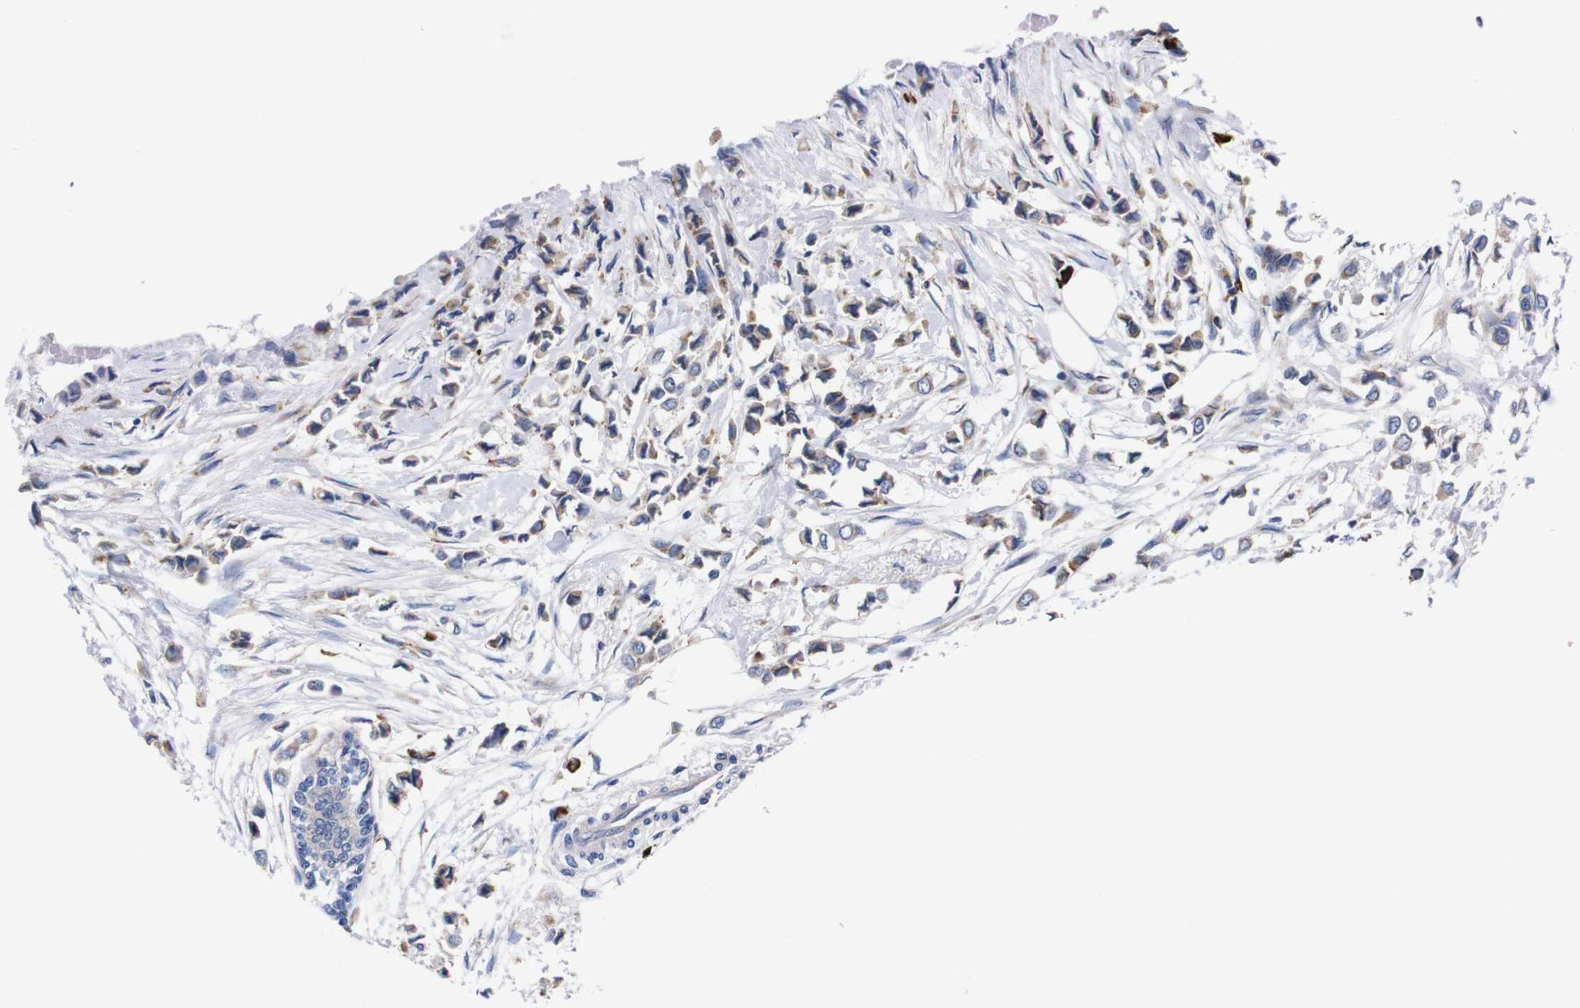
{"staining": {"intensity": "weak", "quantity": "<25%", "location": "cytoplasmic/membranous"}, "tissue": "breast cancer", "cell_type": "Tumor cells", "image_type": "cancer", "snomed": [{"axis": "morphology", "description": "Lobular carcinoma"}, {"axis": "topography", "description": "Breast"}], "caption": "This is a photomicrograph of immunohistochemistry staining of breast lobular carcinoma, which shows no positivity in tumor cells.", "gene": "NEBL", "patient": {"sex": "female", "age": 51}}